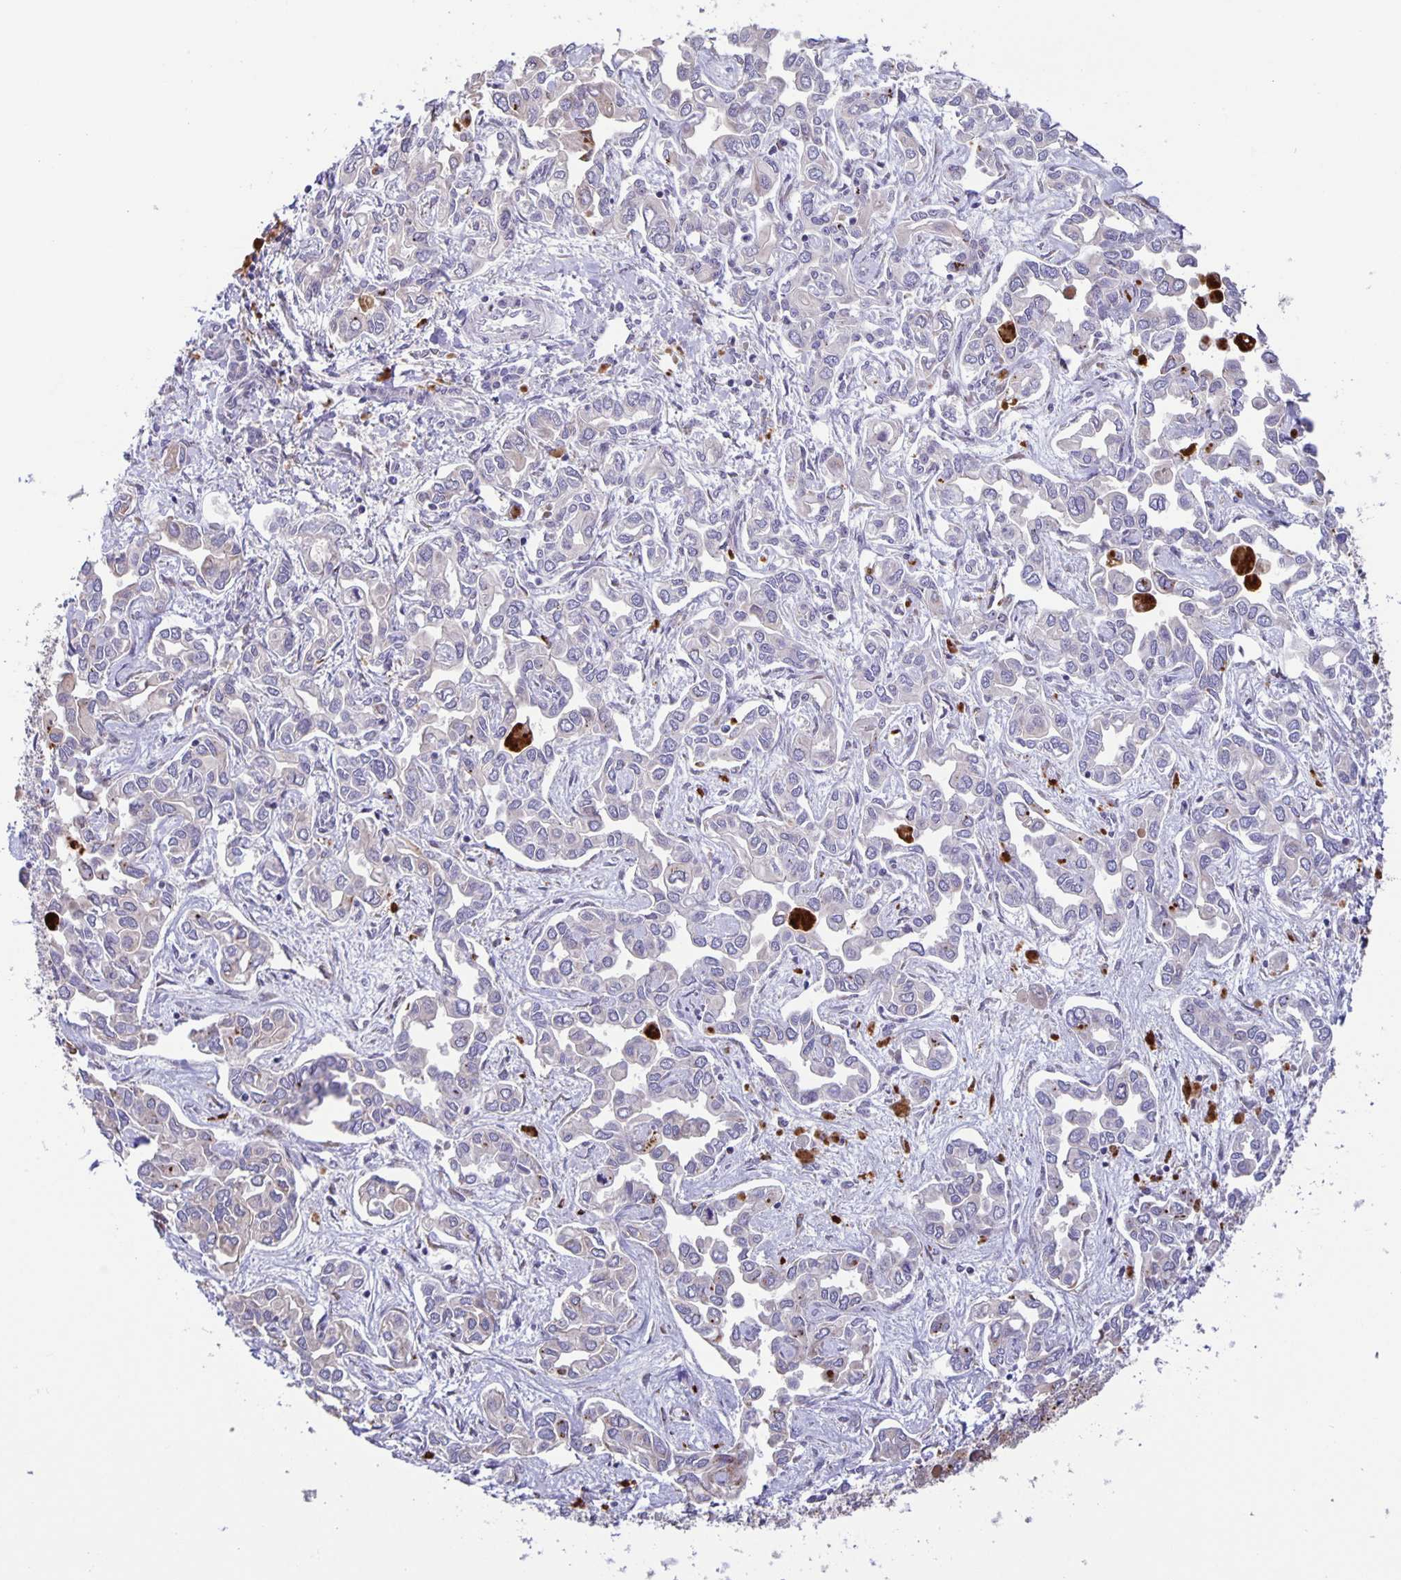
{"staining": {"intensity": "negative", "quantity": "none", "location": "none"}, "tissue": "liver cancer", "cell_type": "Tumor cells", "image_type": "cancer", "snomed": [{"axis": "morphology", "description": "Cholangiocarcinoma"}, {"axis": "topography", "description": "Liver"}], "caption": "This is an immunohistochemistry (IHC) histopathology image of human liver cancer. There is no staining in tumor cells.", "gene": "MAPK12", "patient": {"sex": "female", "age": 64}}